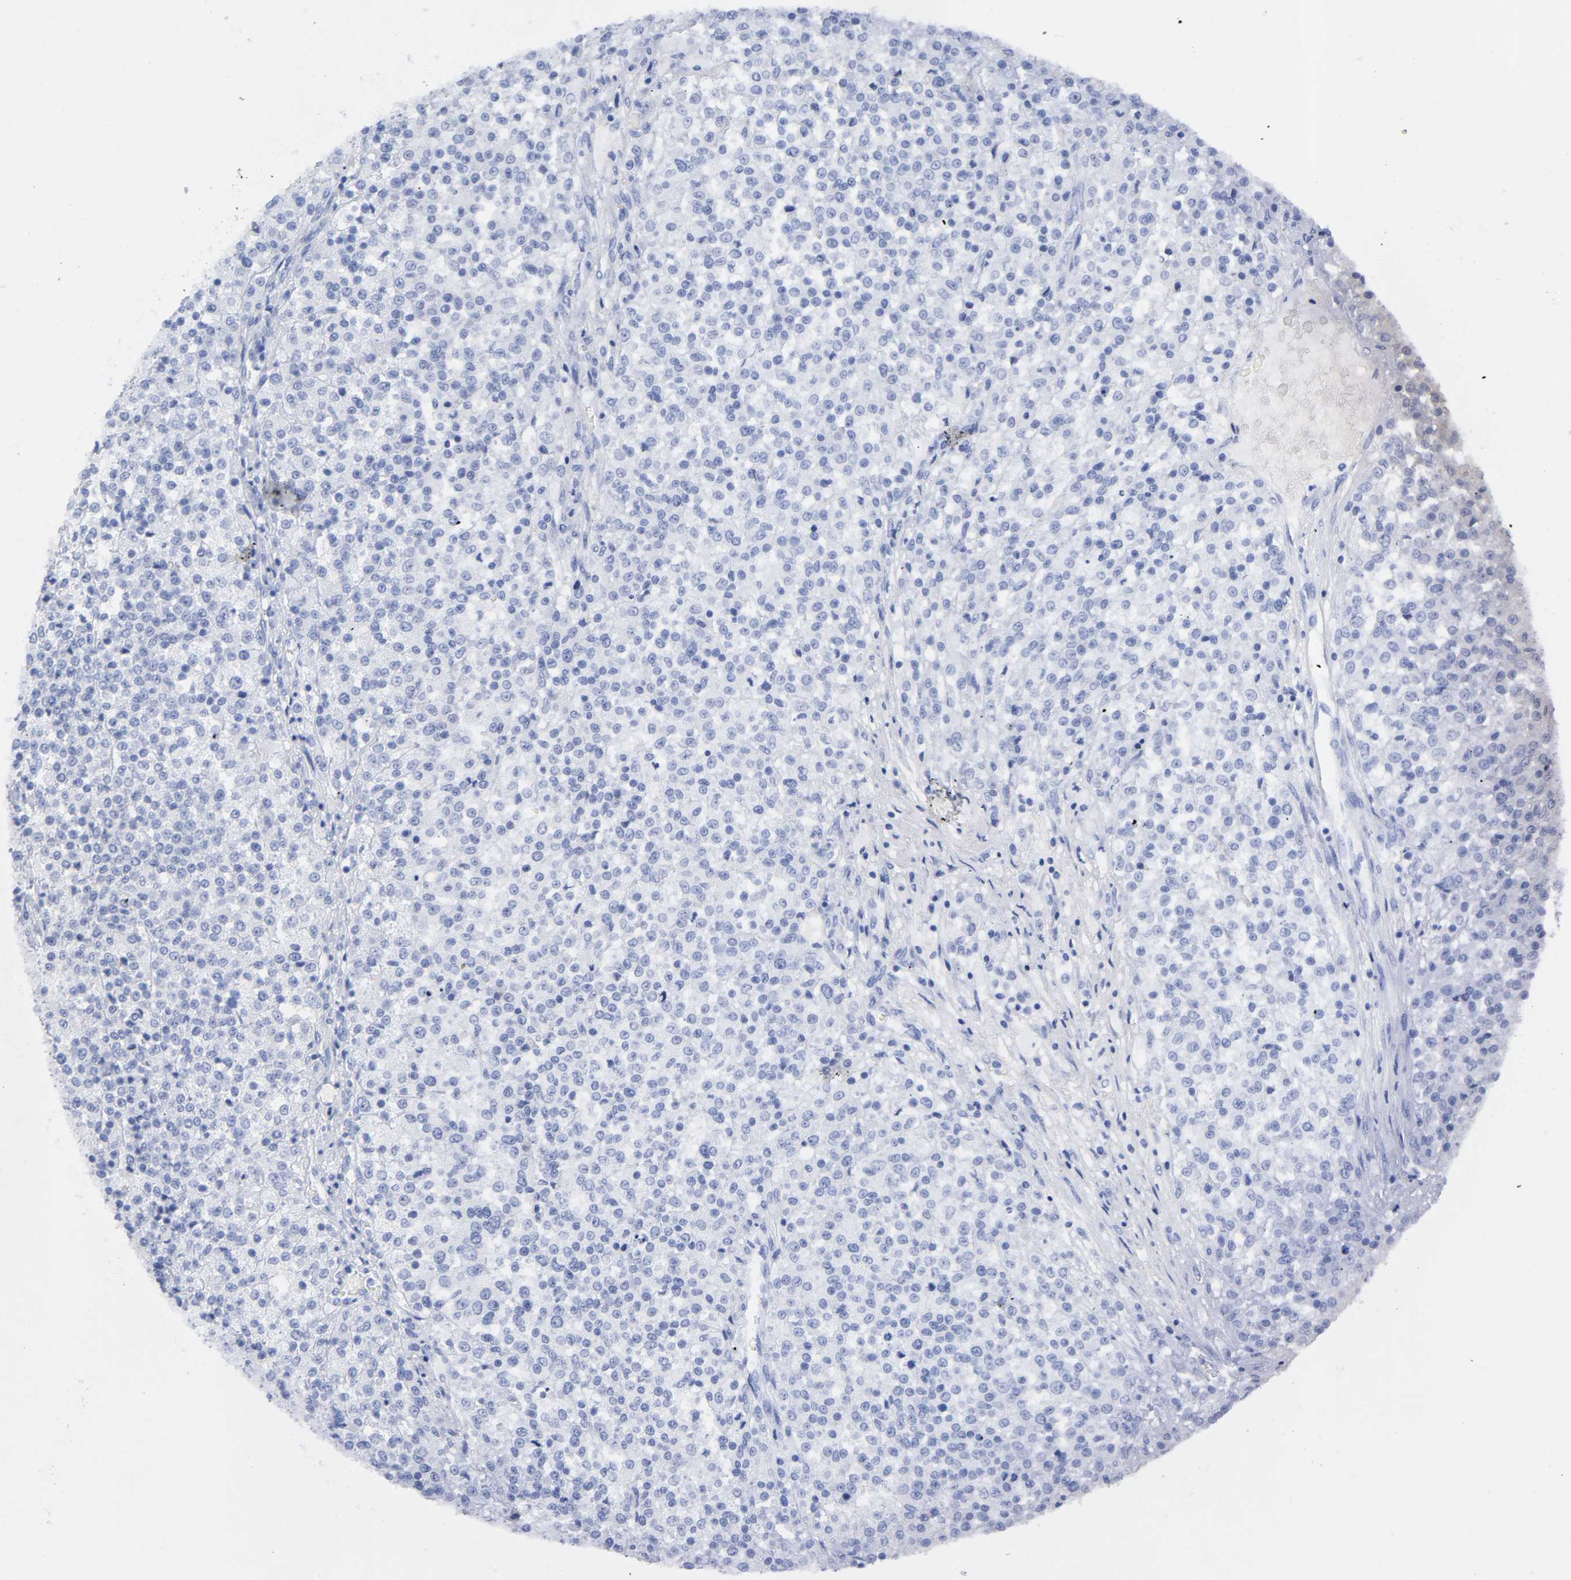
{"staining": {"intensity": "negative", "quantity": "none", "location": "none"}, "tissue": "testis cancer", "cell_type": "Tumor cells", "image_type": "cancer", "snomed": [{"axis": "morphology", "description": "Seminoma, NOS"}, {"axis": "topography", "description": "Testis"}], "caption": "IHC photomicrograph of human testis cancer (seminoma) stained for a protein (brown), which displays no staining in tumor cells. (DAB immunohistochemistry with hematoxylin counter stain).", "gene": "RPS29", "patient": {"sex": "male", "age": 59}}